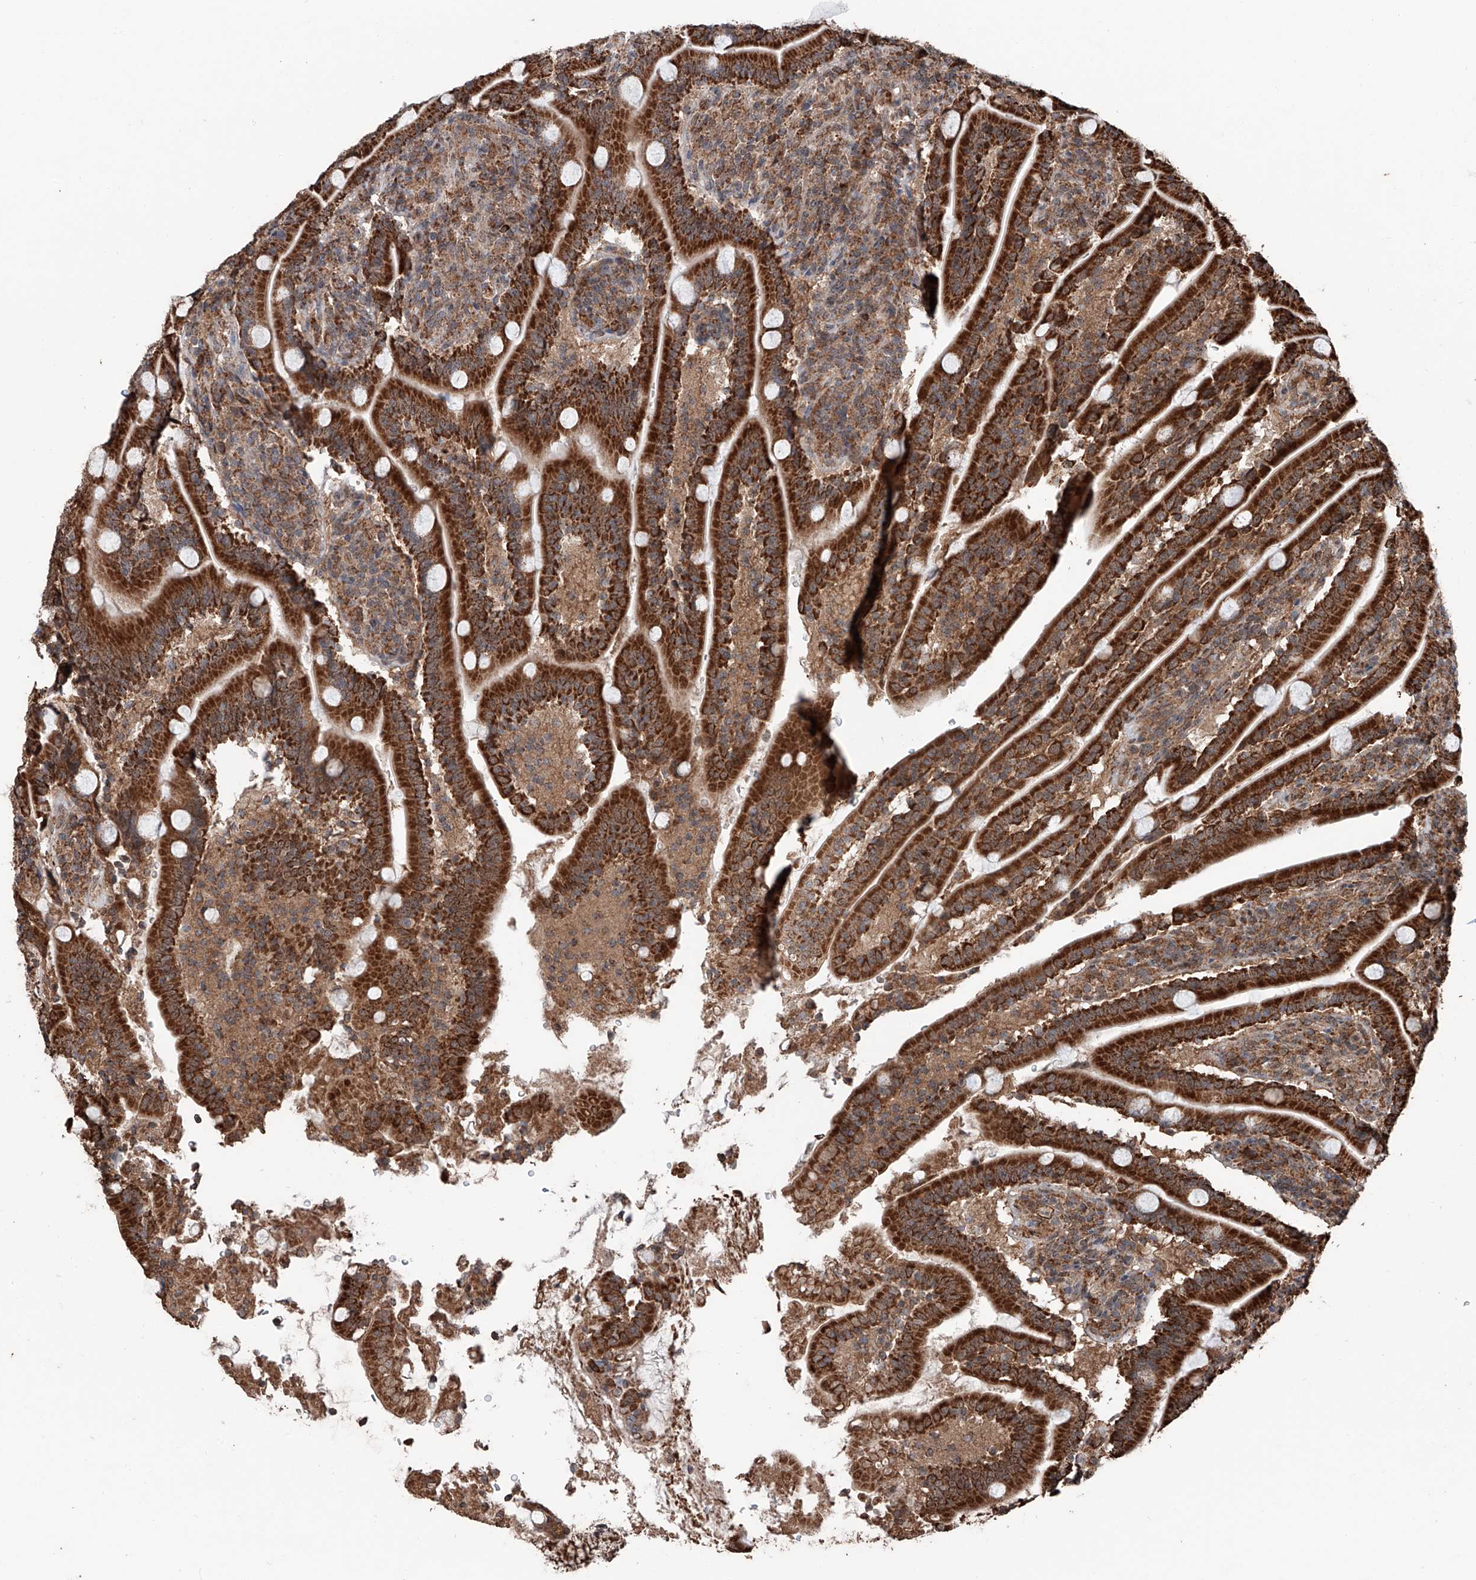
{"staining": {"intensity": "strong", "quantity": ">75%", "location": "cytoplasmic/membranous"}, "tissue": "duodenum", "cell_type": "Glandular cells", "image_type": "normal", "snomed": [{"axis": "morphology", "description": "Normal tissue, NOS"}, {"axis": "topography", "description": "Duodenum"}], "caption": "This histopathology image displays immunohistochemistry (IHC) staining of normal human duodenum, with high strong cytoplasmic/membranous positivity in about >75% of glandular cells.", "gene": "ZNF445", "patient": {"sex": "male", "age": 35}}